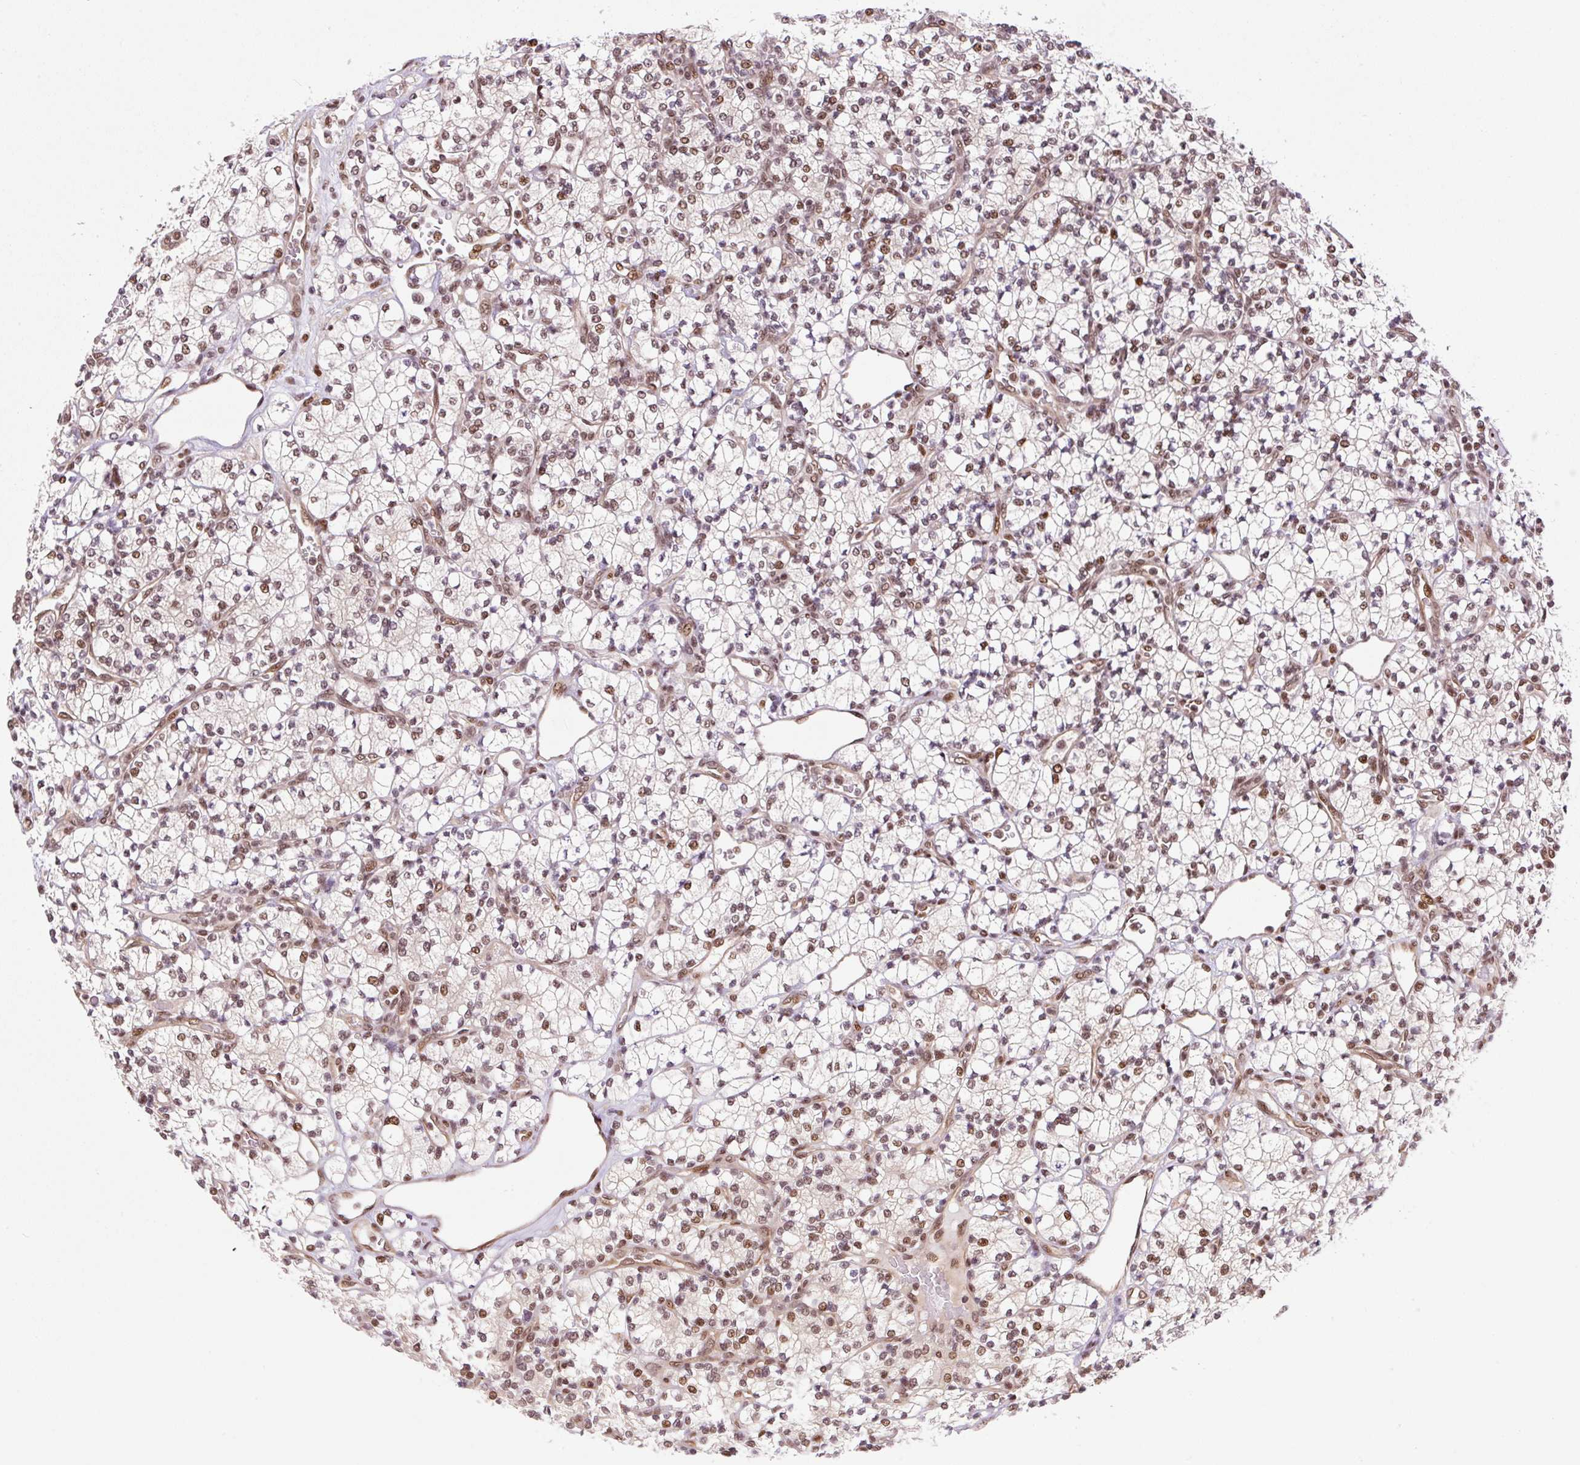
{"staining": {"intensity": "moderate", "quantity": ">75%", "location": "nuclear"}, "tissue": "renal cancer", "cell_type": "Tumor cells", "image_type": "cancer", "snomed": [{"axis": "morphology", "description": "Adenocarcinoma, NOS"}, {"axis": "topography", "description": "Kidney"}], "caption": "Brown immunohistochemical staining in human renal cancer (adenocarcinoma) shows moderate nuclear positivity in approximately >75% of tumor cells. Nuclei are stained in blue.", "gene": "INTS8", "patient": {"sex": "male", "age": 77}}